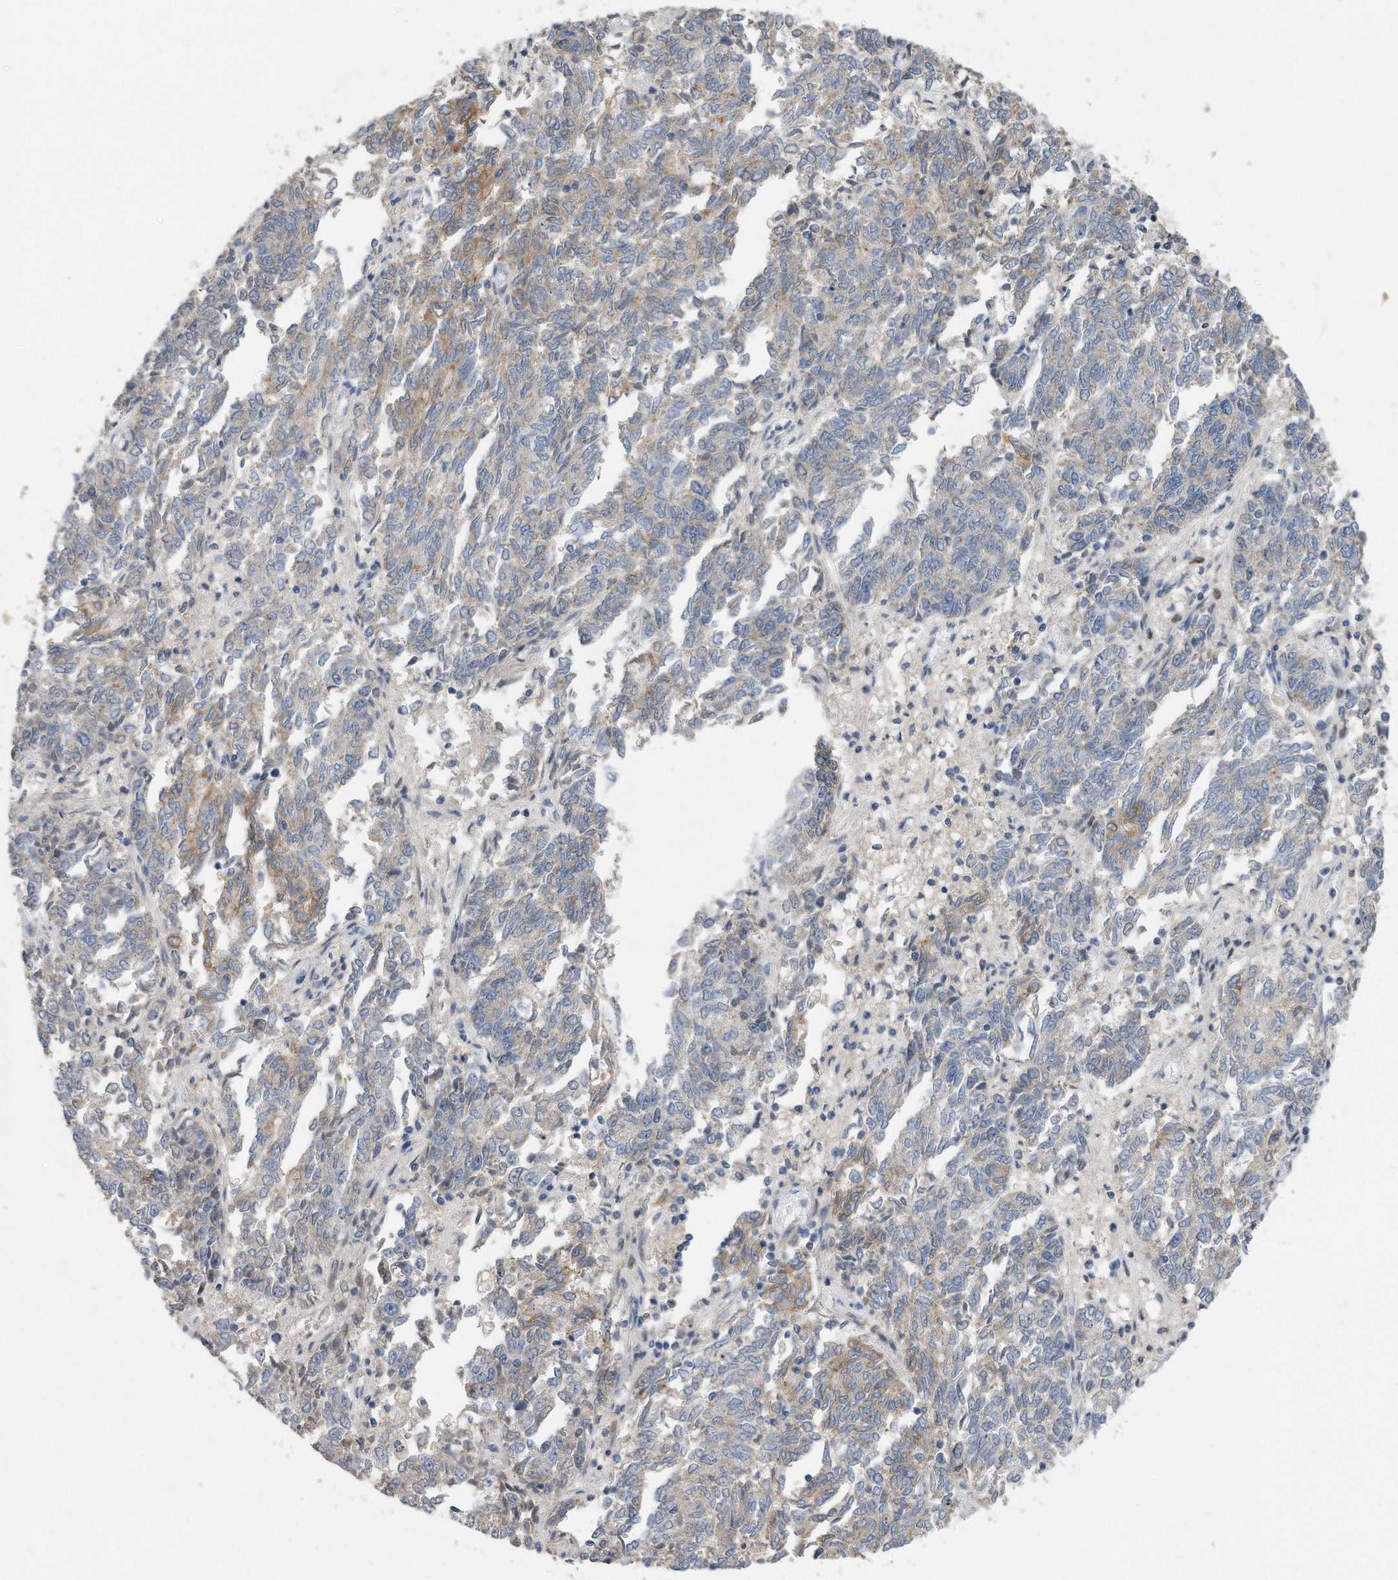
{"staining": {"intensity": "negative", "quantity": "none", "location": "none"}, "tissue": "endometrial cancer", "cell_type": "Tumor cells", "image_type": "cancer", "snomed": [{"axis": "morphology", "description": "Adenocarcinoma, NOS"}, {"axis": "topography", "description": "Endometrium"}], "caption": "High power microscopy histopathology image of an immunohistochemistry (IHC) image of endometrial cancer (adenocarcinoma), revealing no significant staining in tumor cells.", "gene": "CDH12", "patient": {"sex": "female", "age": 80}}